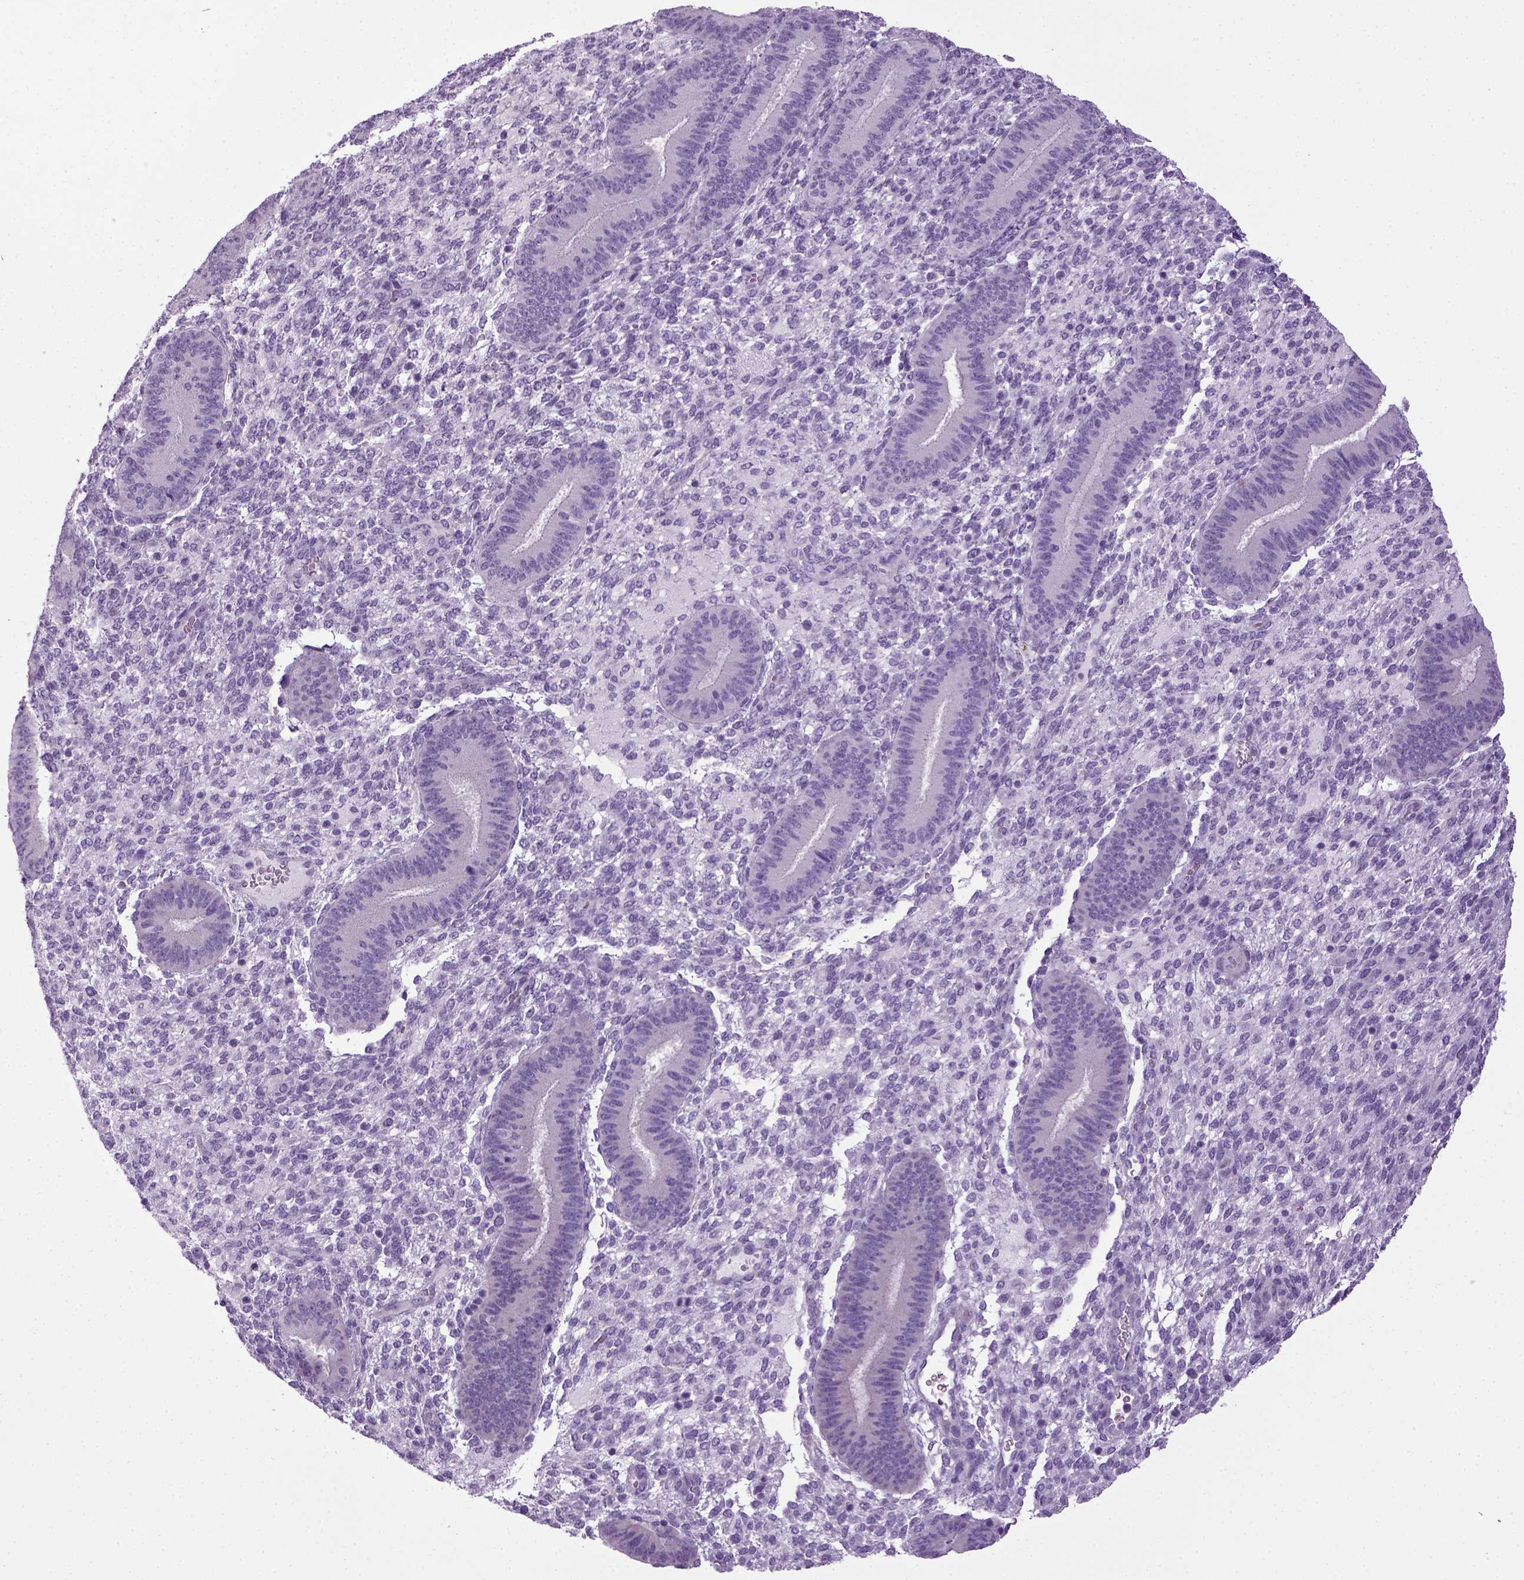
{"staining": {"intensity": "negative", "quantity": "none", "location": "none"}, "tissue": "endometrium", "cell_type": "Cells in endometrial stroma", "image_type": "normal", "snomed": [{"axis": "morphology", "description": "Normal tissue, NOS"}, {"axis": "topography", "description": "Endometrium"}], "caption": "IHC histopathology image of unremarkable endometrium stained for a protein (brown), which exhibits no staining in cells in endometrial stroma.", "gene": "HMCN2", "patient": {"sex": "female", "age": 39}}